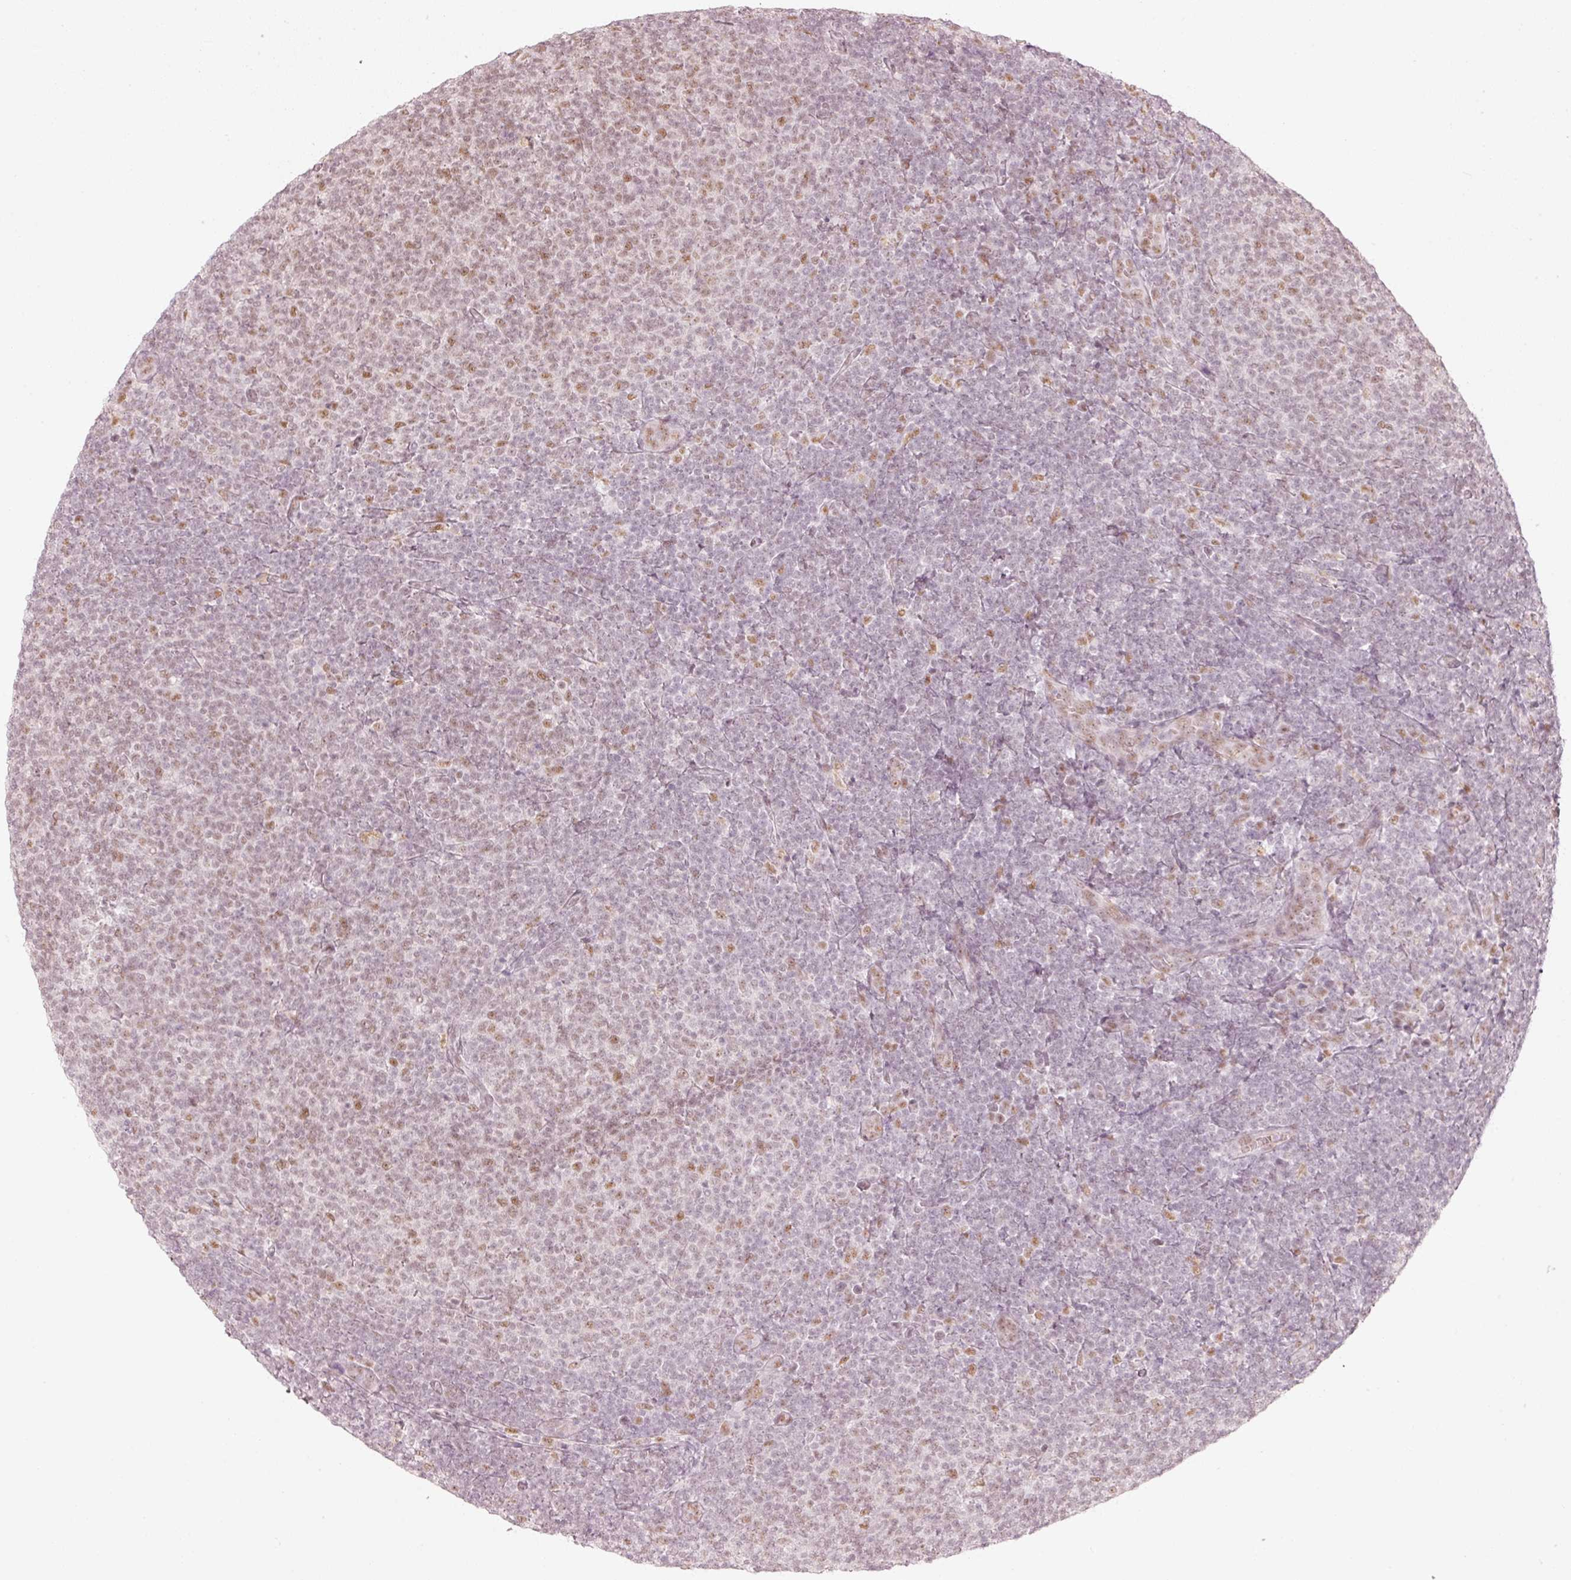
{"staining": {"intensity": "moderate", "quantity": "<25%", "location": "nuclear"}, "tissue": "lymphoma", "cell_type": "Tumor cells", "image_type": "cancer", "snomed": [{"axis": "morphology", "description": "Malignant lymphoma, non-Hodgkin's type, Low grade"}, {"axis": "topography", "description": "Lymph node"}], "caption": "Immunohistochemical staining of human lymphoma displays moderate nuclear protein staining in approximately <25% of tumor cells.", "gene": "PPP1R10", "patient": {"sex": "male", "age": 66}}